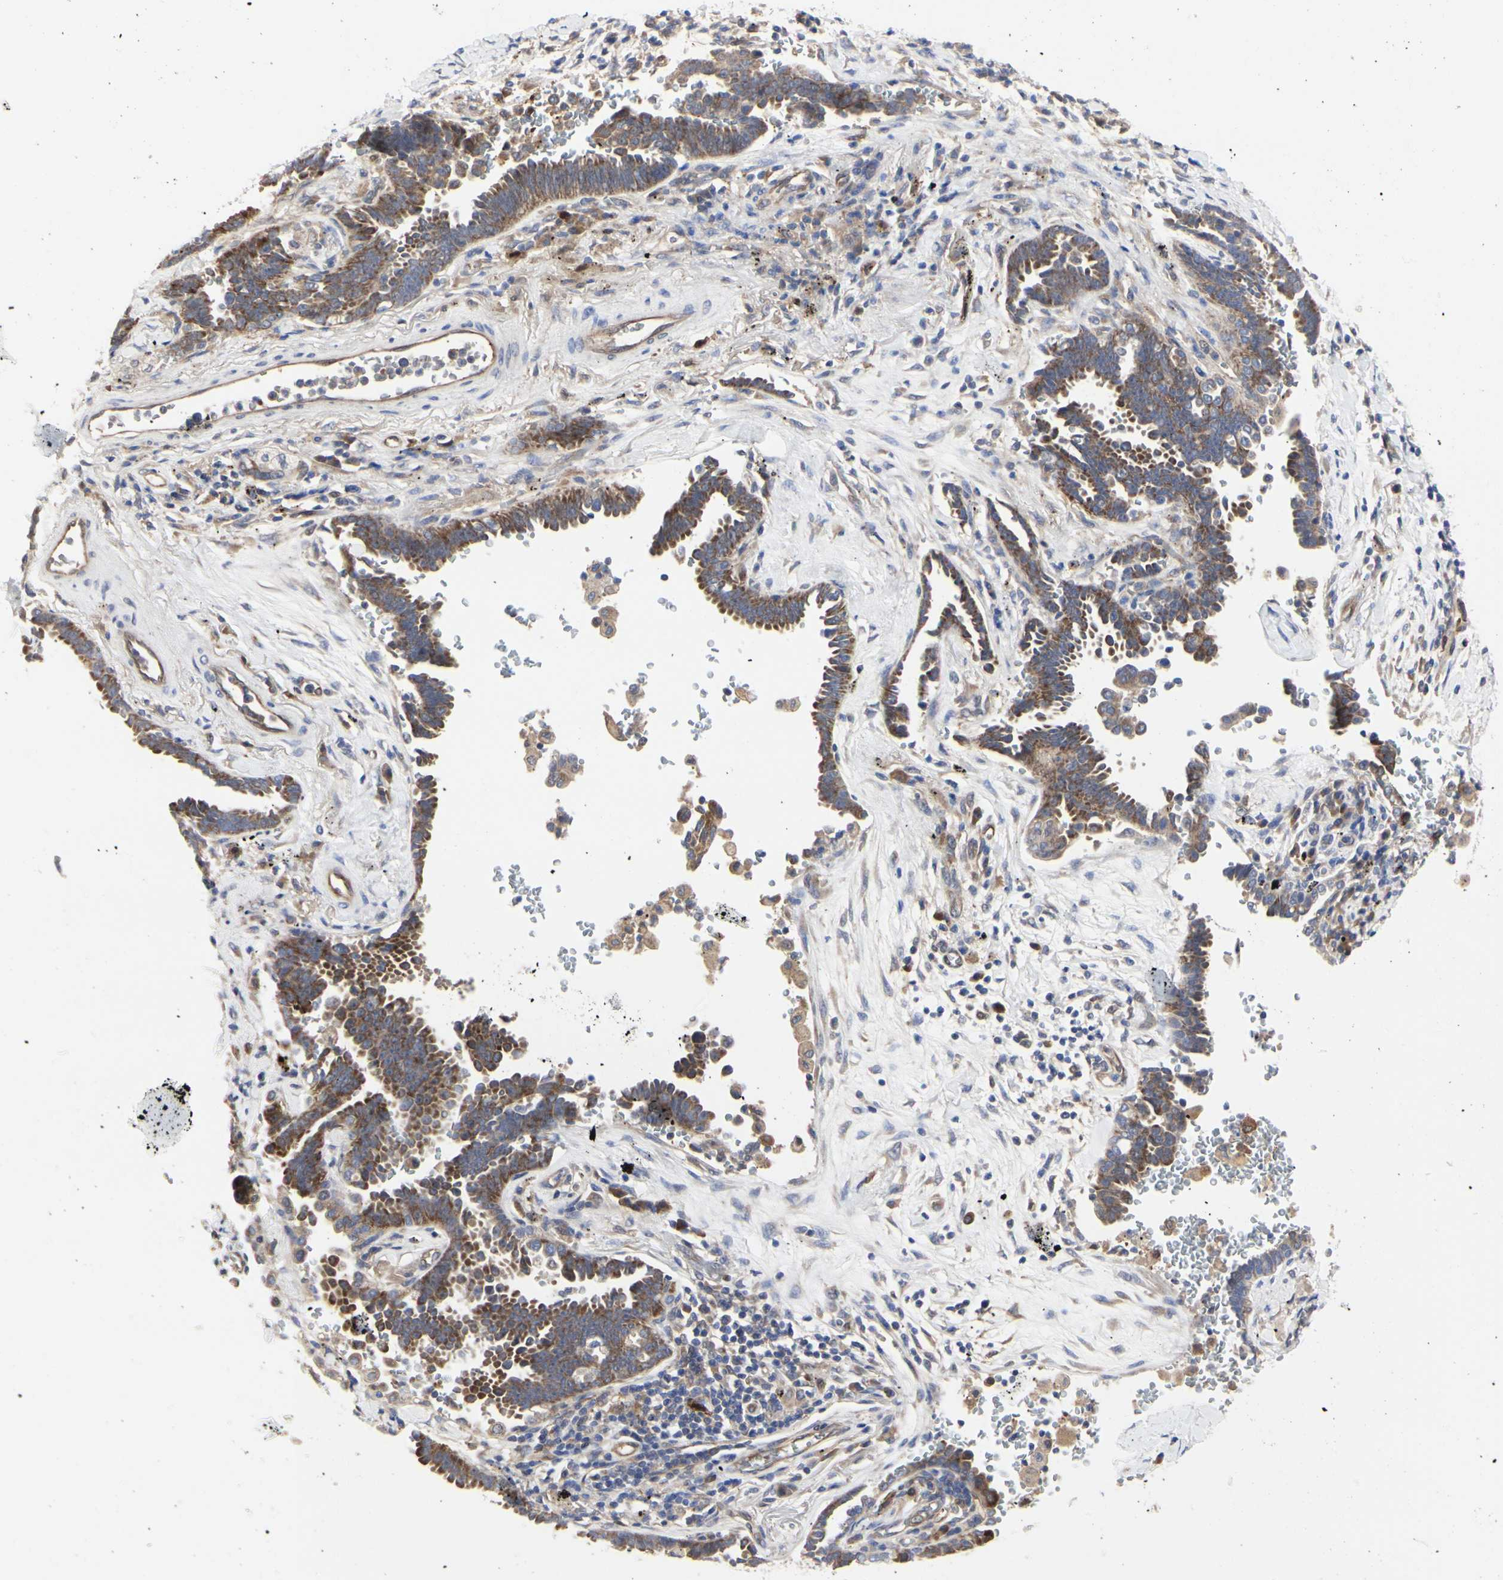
{"staining": {"intensity": "moderate", "quantity": ">75%", "location": "cytoplasmic/membranous"}, "tissue": "lung cancer", "cell_type": "Tumor cells", "image_type": "cancer", "snomed": [{"axis": "morphology", "description": "Adenocarcinoma, NOS"}, {"axis": "topography", "description": "Lung"}], "caption": "Adenocarcinoma (lung) stained with IHC displays moderate cytoplasmic/membranous positivity in approximately >75% of tumor cells.", "gene": "C3orf52", "patient": {"sex": "female", "age": 64}}